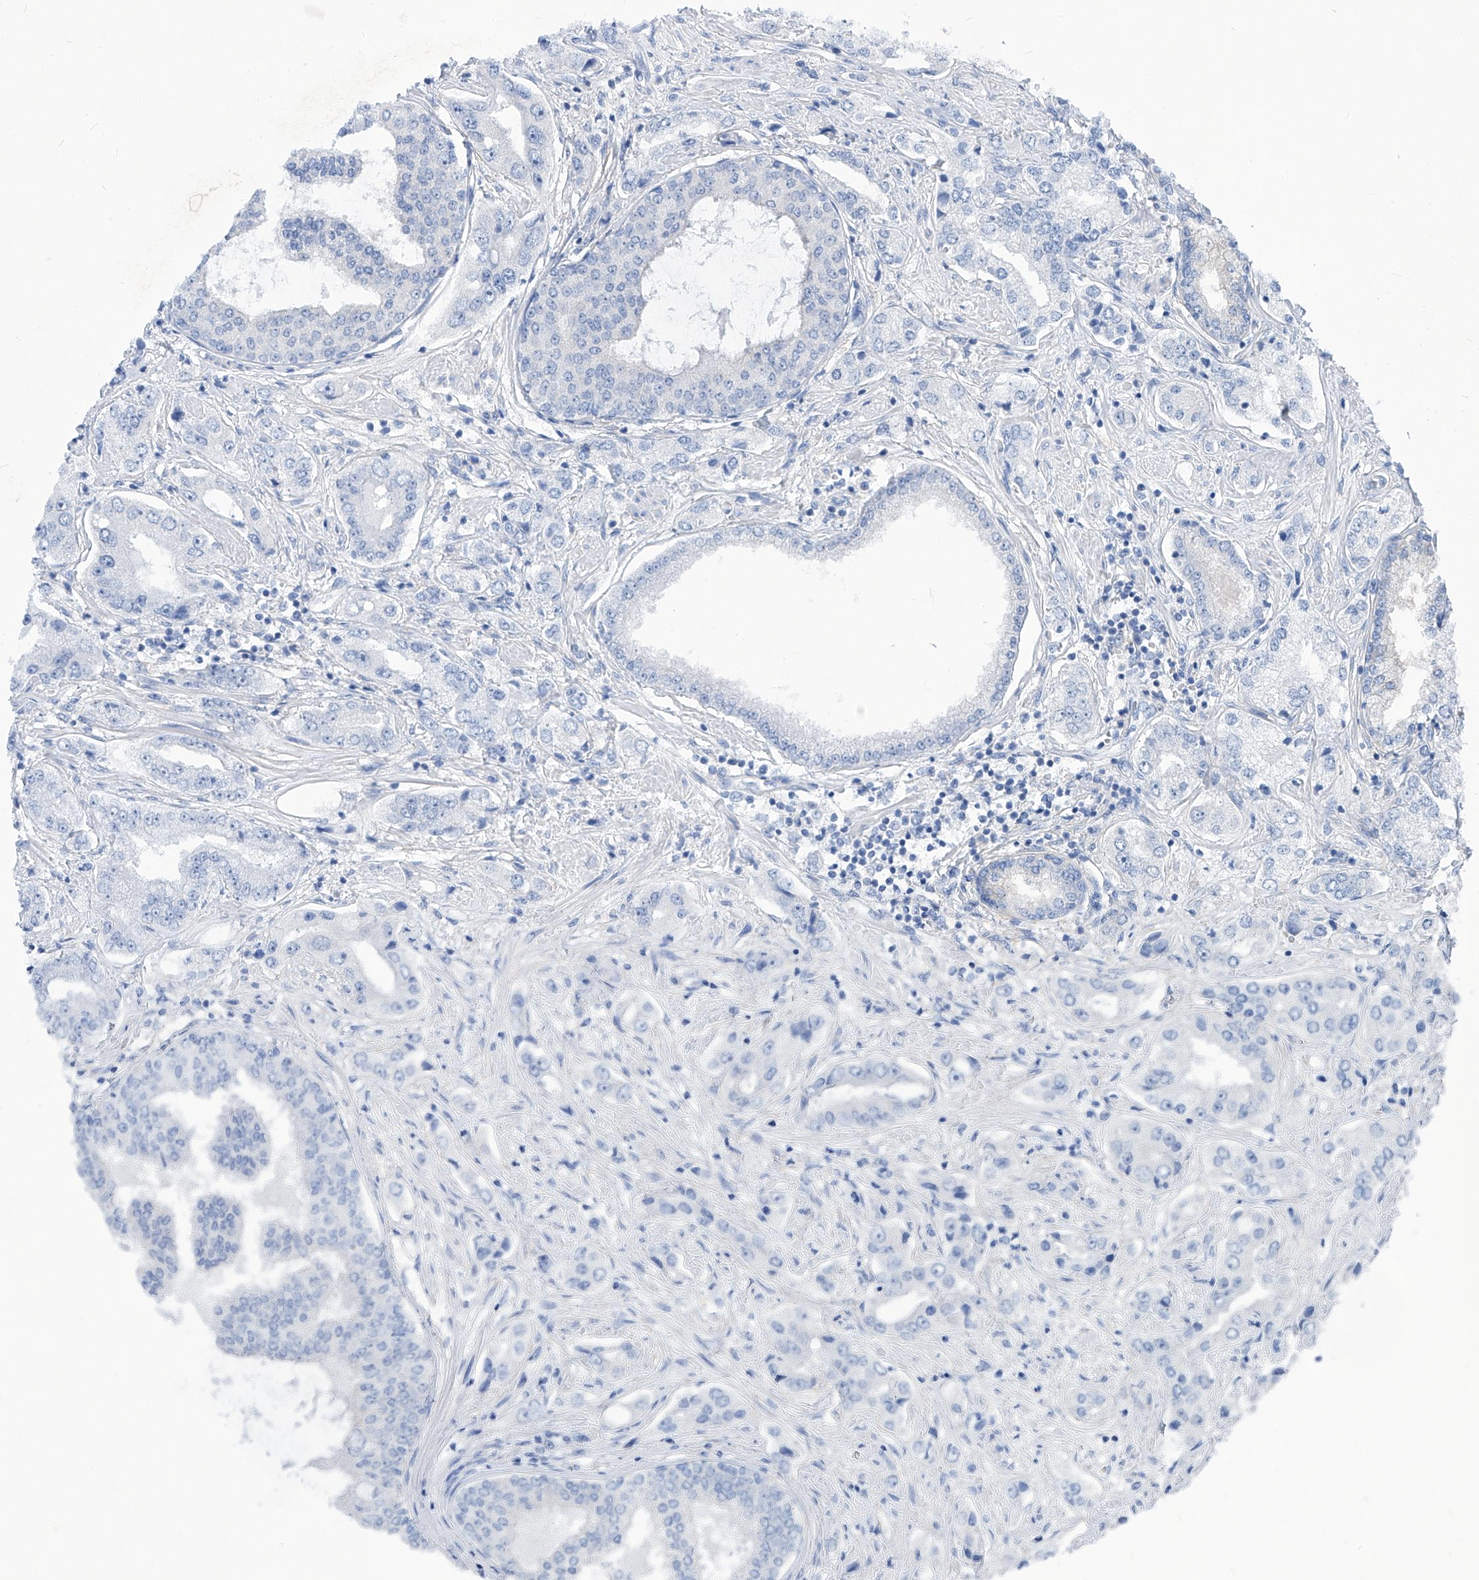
{"staining": {"intensity": "negative", "quantity": "none", "location": "none"}, "tissue": "prostate cancer", "cell_type": "Tumor cells", "image_type": "cancer", "snomed": [{"axis": "morphology", "description": "Adenocarcinoma, High grade"}, {"axis": "topography", "description": "Prostate"}], "caption": "Immunohistochemistry (IHC) image of prostate cancer stained for a protein (brown), which exhibits no staining in tumor cells.", "gene": "AKAP10", "patient": {"sex": "male", "age": 66}}